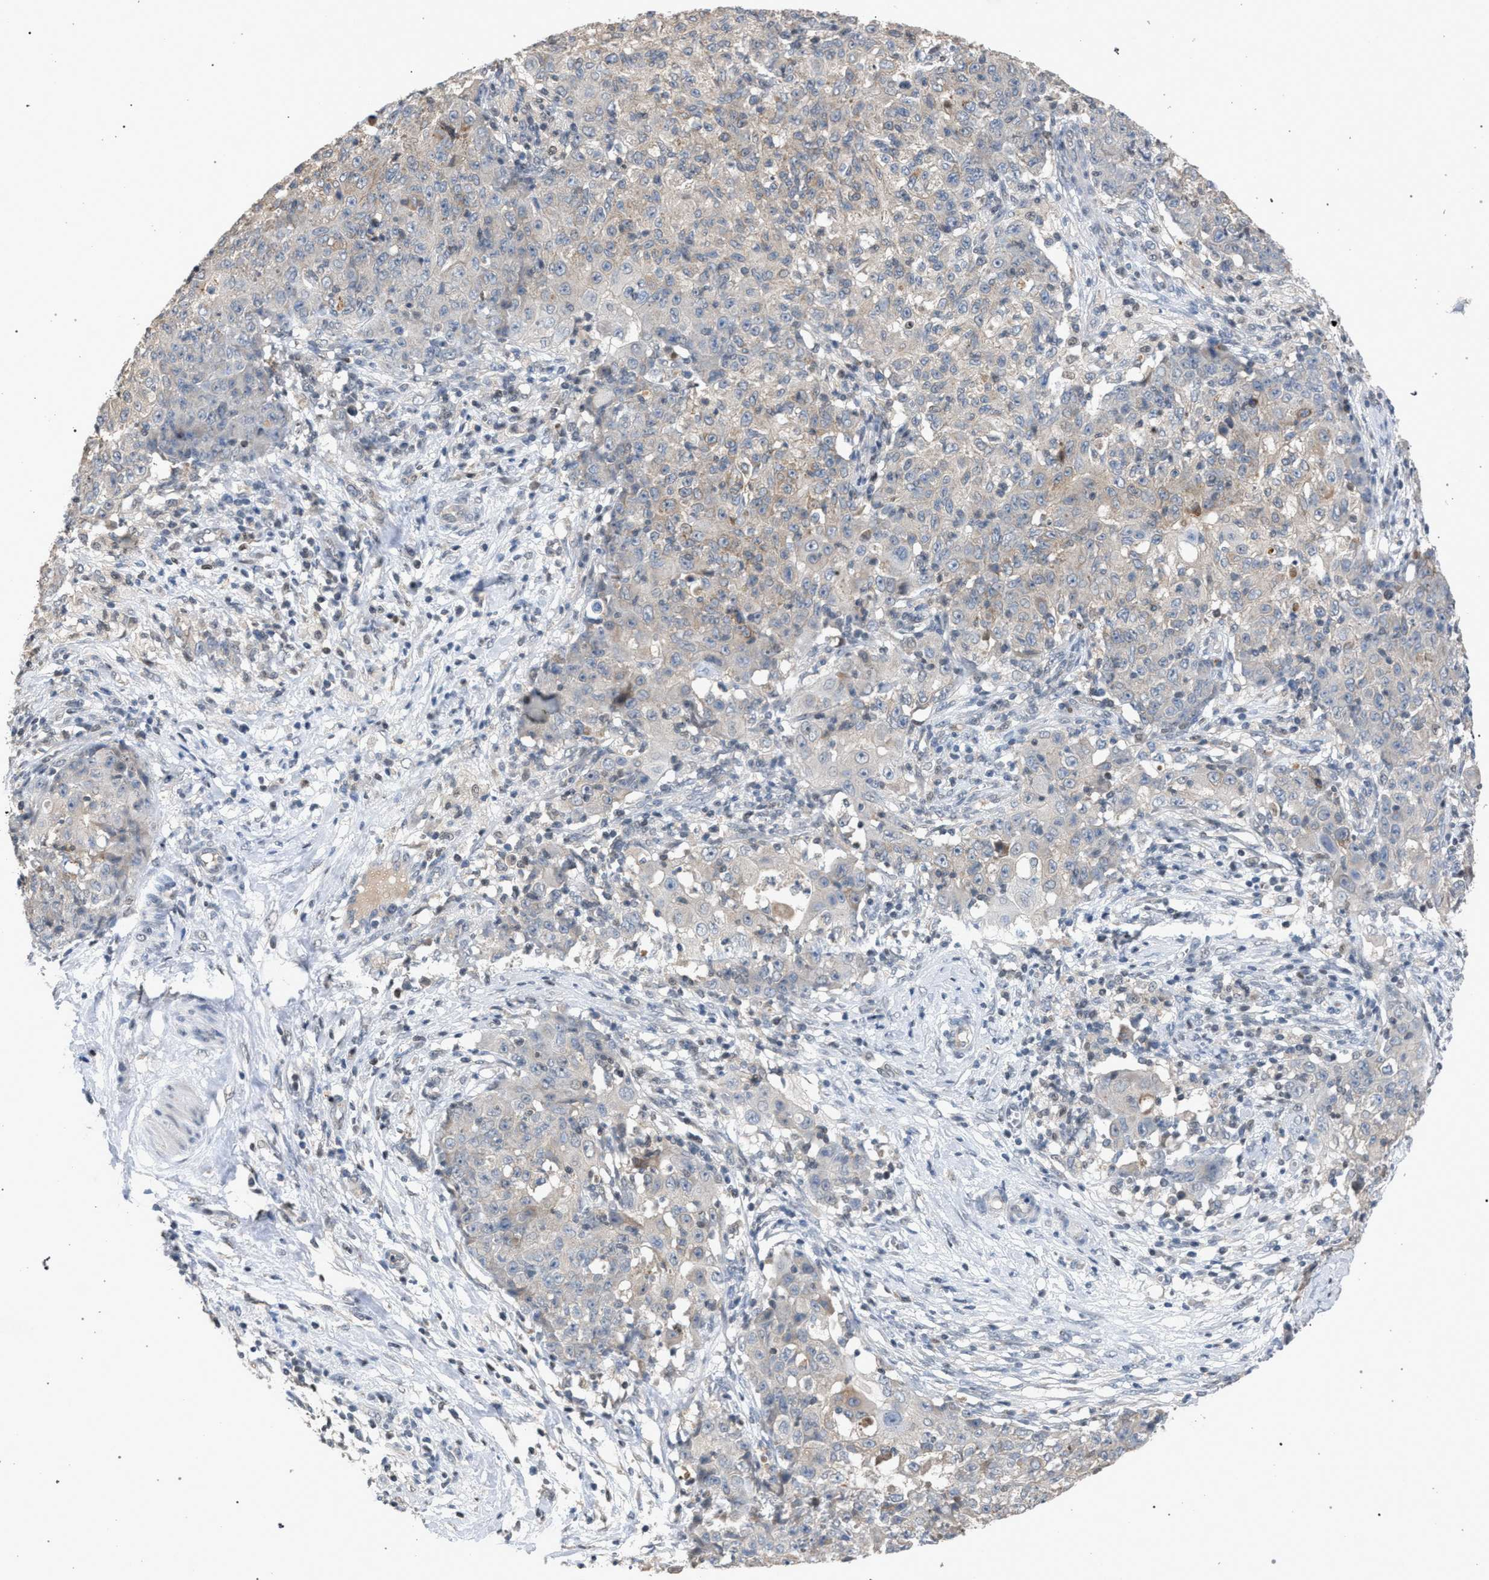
{"staining": {"intensity": "negative", "quantity": "none", "location": "none"}, "tissue": "ovarian cancer", "cell_type": "Tumor cells", "image_type": "cancer", "snomed": [{"axis": "morphology", "description": "Carcinoma, endometroid"}, {"axis": "topography", "description": "Ovary"}], "caption": "DAB (3,3'-diaminobenzidine) immunohistochemical staining of human ovarian endometroid carcinoma shows no significant staining in tumor cells.", "gene": "TECPR1", "patient": {"sex": "female", "age": 42}}